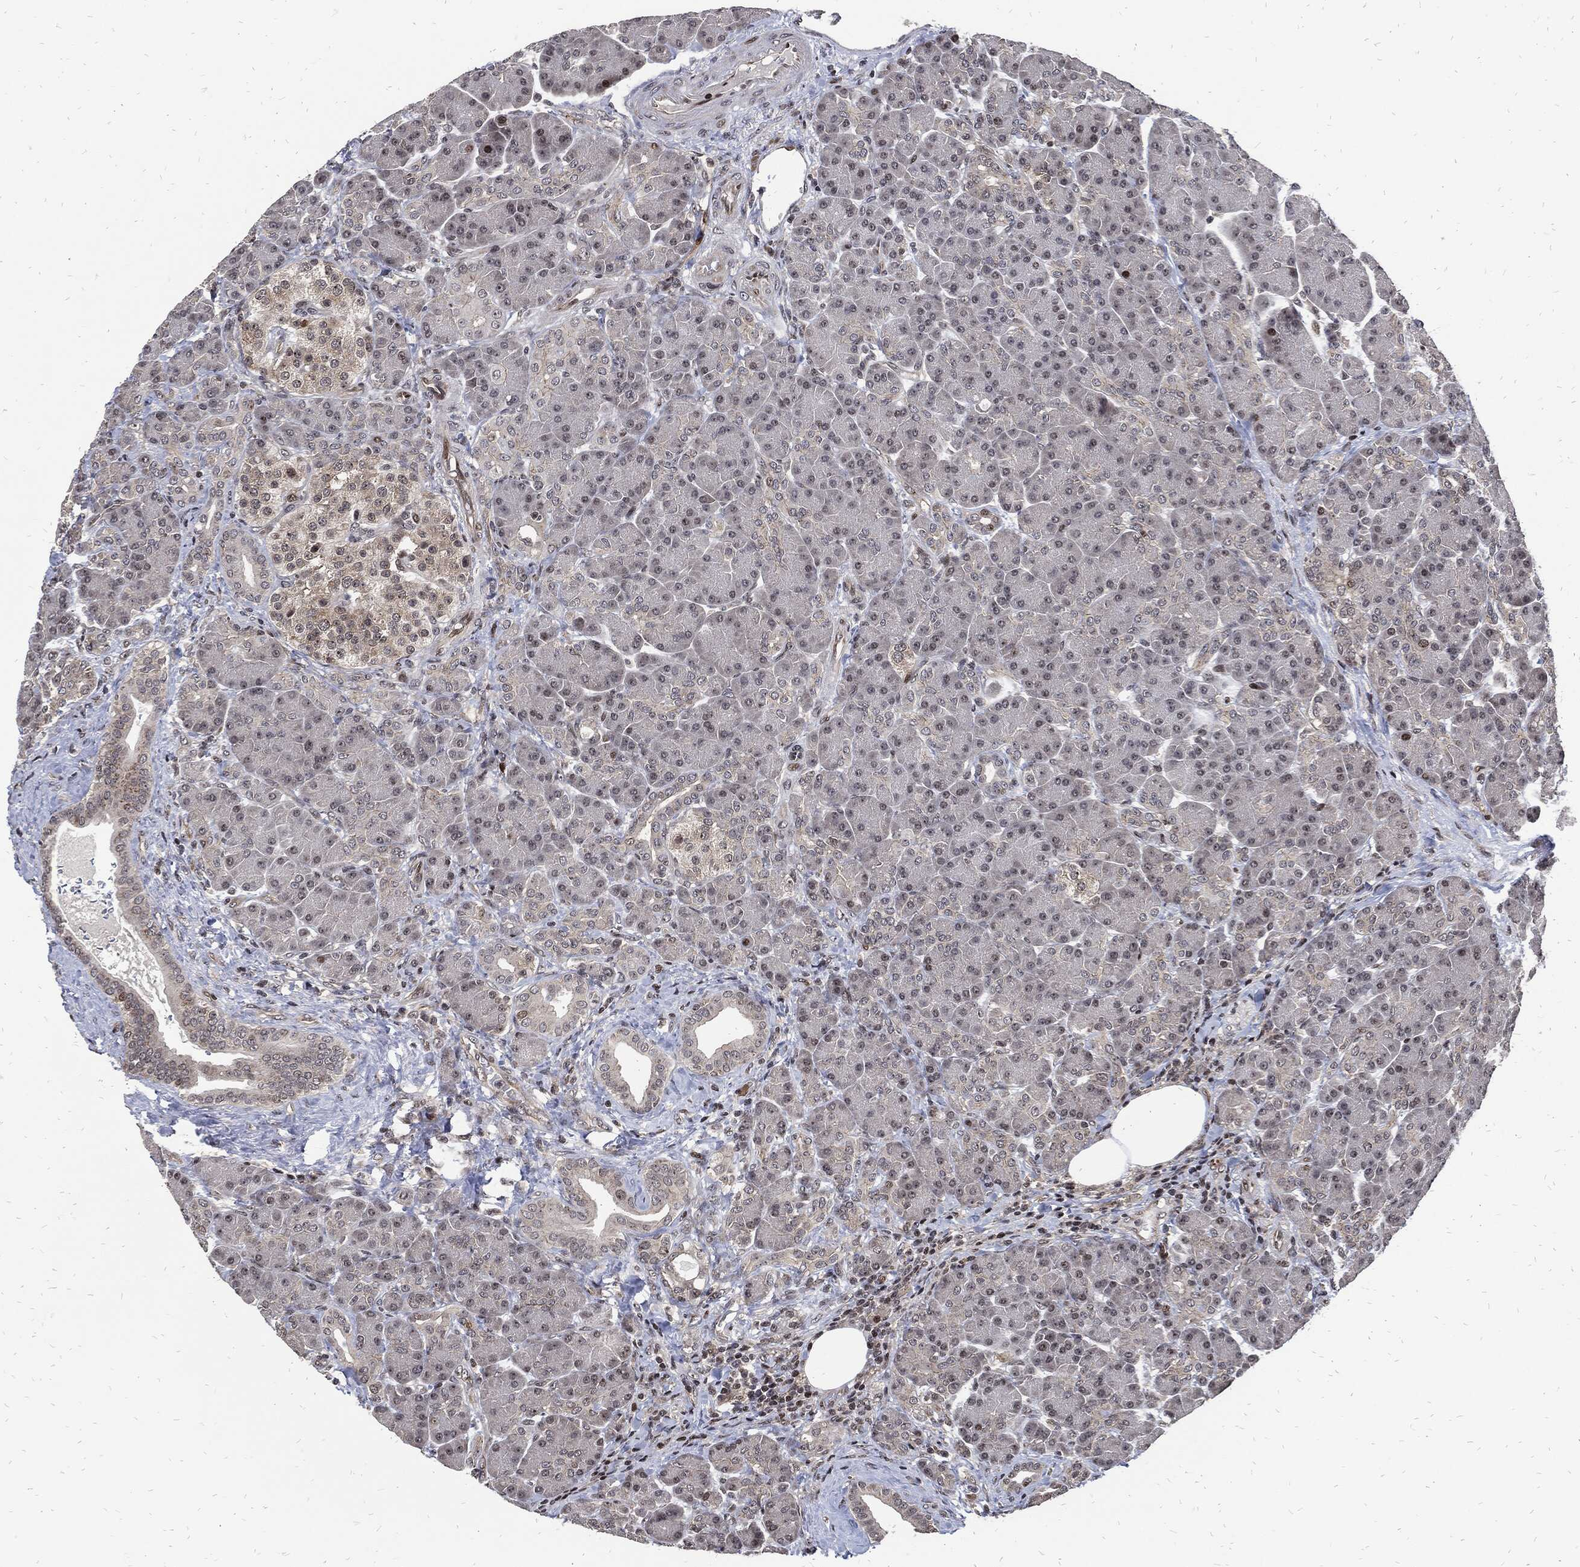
{"staining": {"intensity": "strong", "quantity": "<25%", "location": "nuclear"}, "tissue": "pancreas", "cell_type": "Exocrine glandular cells", "image_type": "normal", "snomed": [{"axis": "morphology", "description": "Normal tissue, NOS"}, {"axis": "topography", "description": "Pancreas"}], "caption": "A brown stain shows strong nuclear expression of a protein in exocrine glandular cells of normal human pancreas. The protein of interest is stained brown, and the nuclei are stained in blue (DAB (3,3'-diaminobenzidine) IHC with brightfield microscopy, high magnification).", "gene": "ZNF775", "patient": {"sex": "female", "age": 63}}